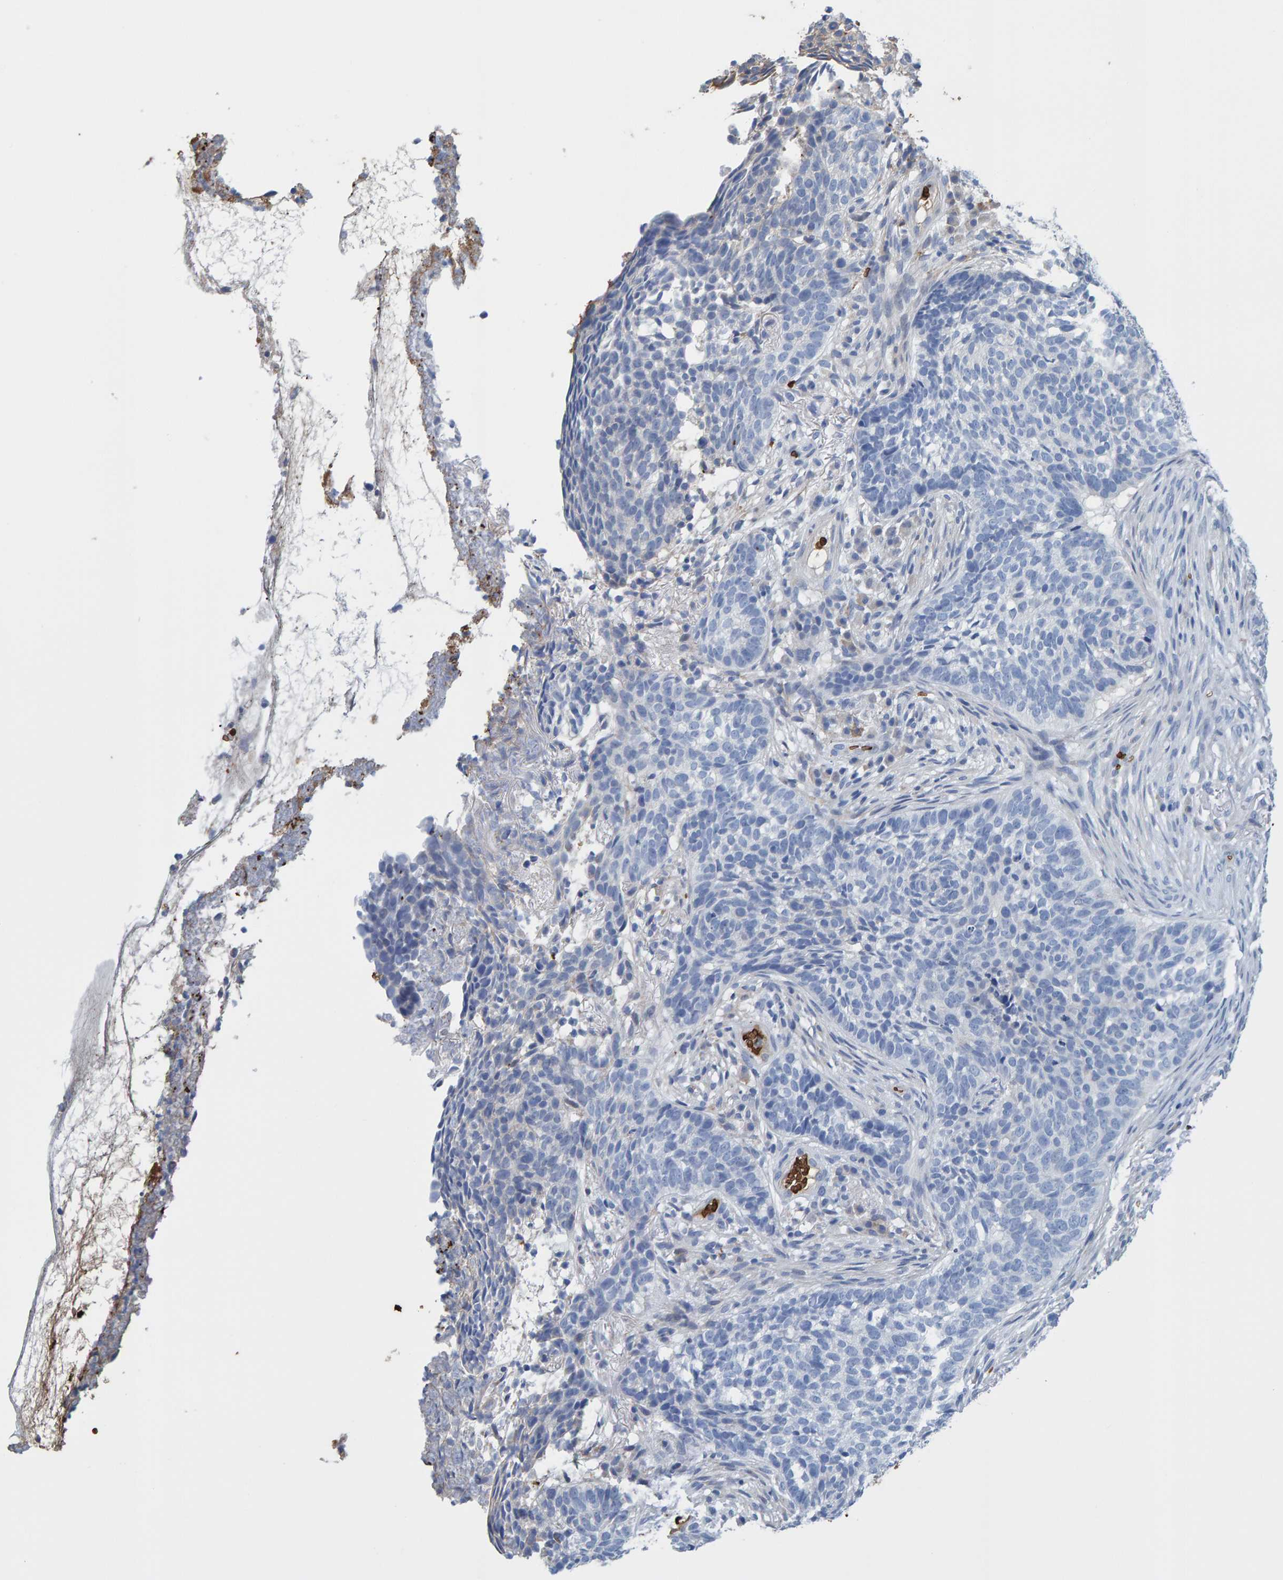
{"staining": {"intensity": "negative", "quantity": "none", "location": "none"}, "tissue": "skin cancer", "cell_type": "Tumor cells", "image_type": "cancer", "snomed": [{"axis": "morphology", "description": "Basal cell carcinoma"}, {"axis": "topography", "description": "Skin"}], "caption": "Immunohistochemistry image of neoplastic tissue: skin cancer stained with DAB reveals no significant protein staining in tumor cells.", "gene": "VPS9D1", "patient": {"sex": "male", "age": 85}}